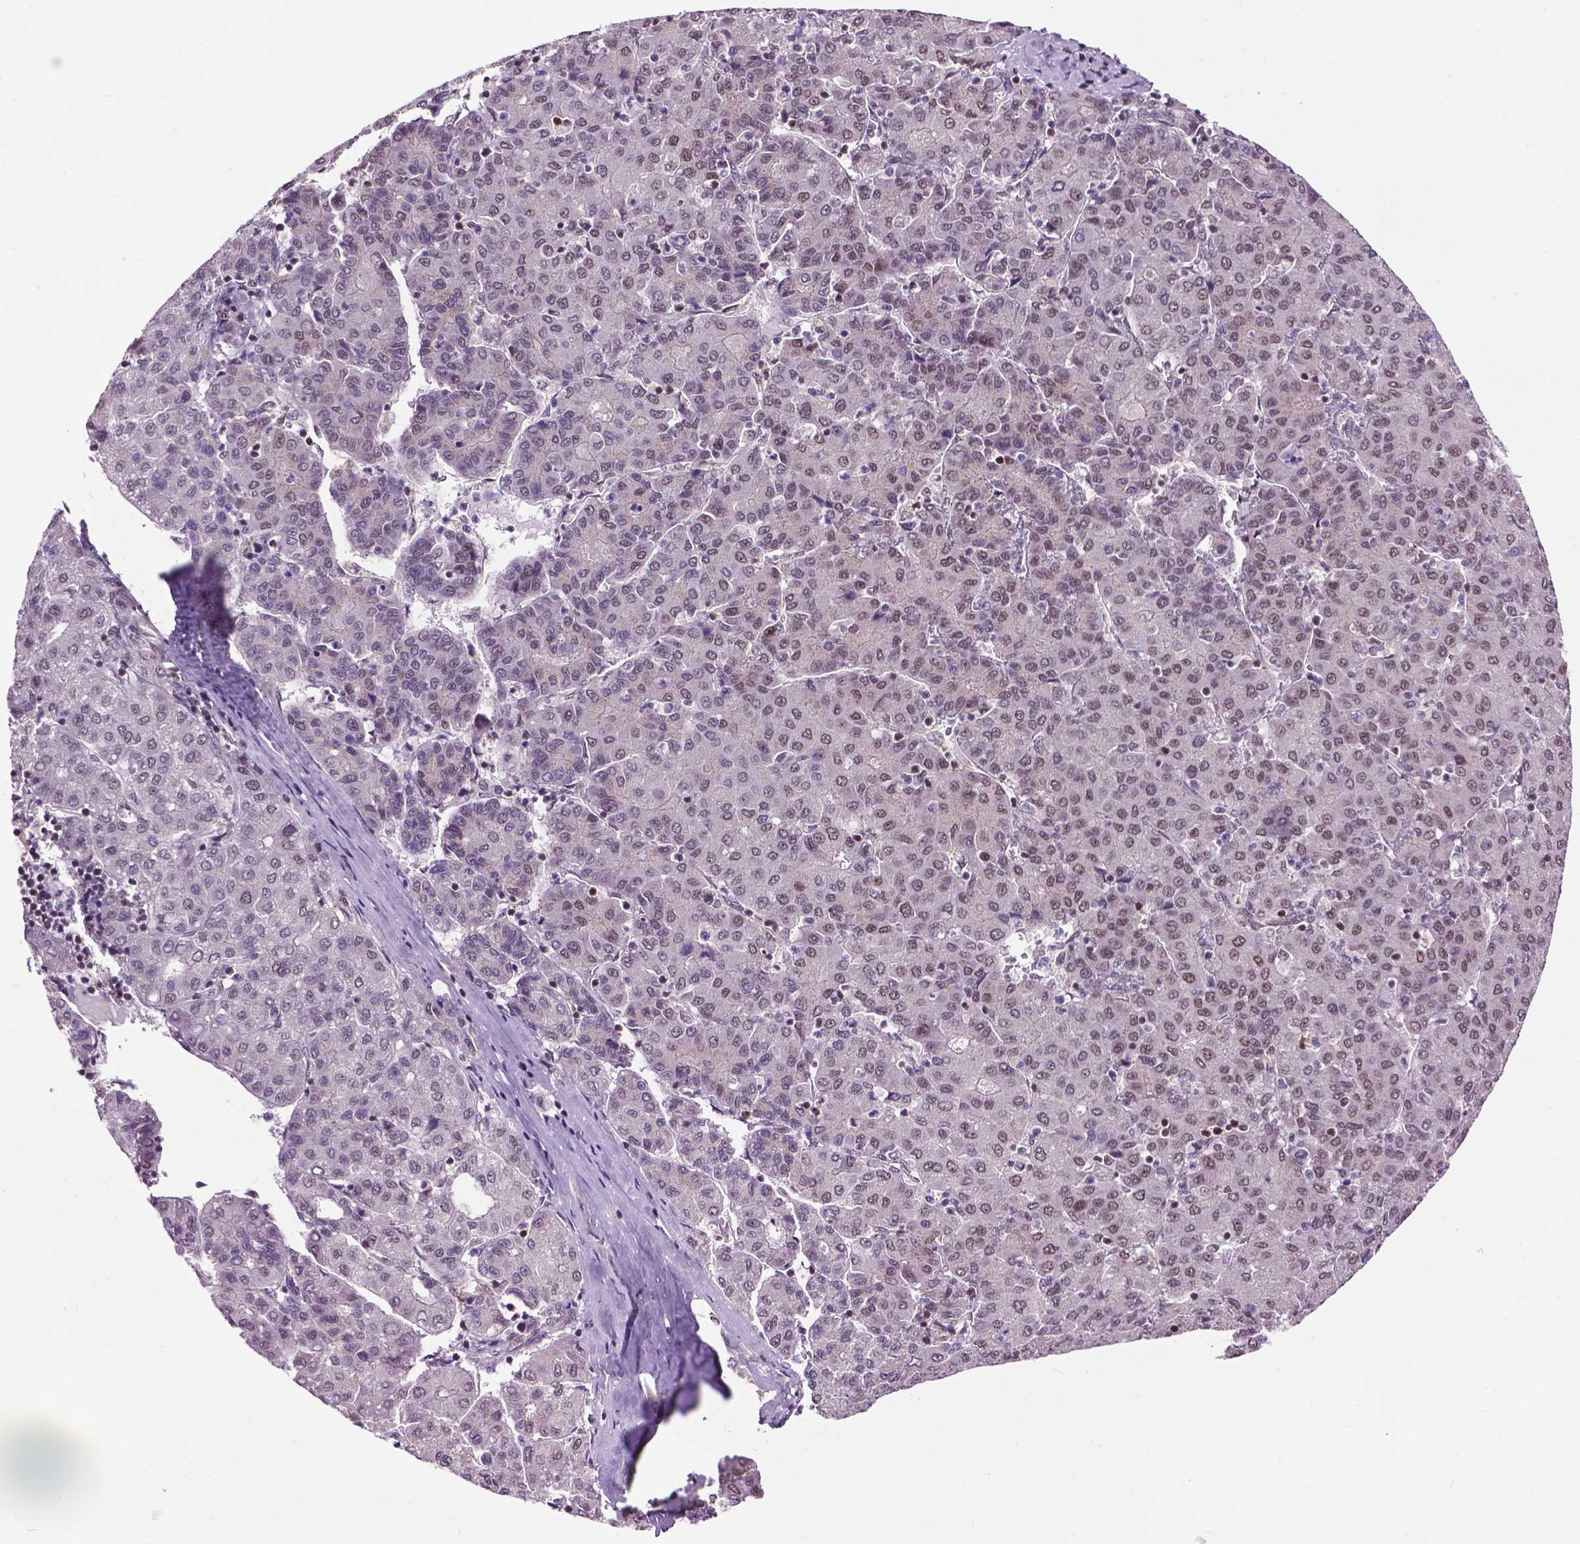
{"staining": {"intensity": "weak", "quantity": "25%-75%", "location": "nuclear"}, "tissue": "liver cancer", "cell_type": "Tumor cells", "image_type": "cancer", "snomed": [{"axis": "morphology", "description": "Carcinoma, Hepatocellular, NOS"}, {"axis": "topography", "description": "Liver"}], "caption": "Hepatocellular carcinoma (liver) was stained to show a protein in brown. There is low levels of weak nuclear positivity in approximately 25%-75% of tumor cells. (Brightfield microscopy of DAB IHC at high magnification).", "gene": "EAF1", "patient": {"sex": "male", "age": 65}}